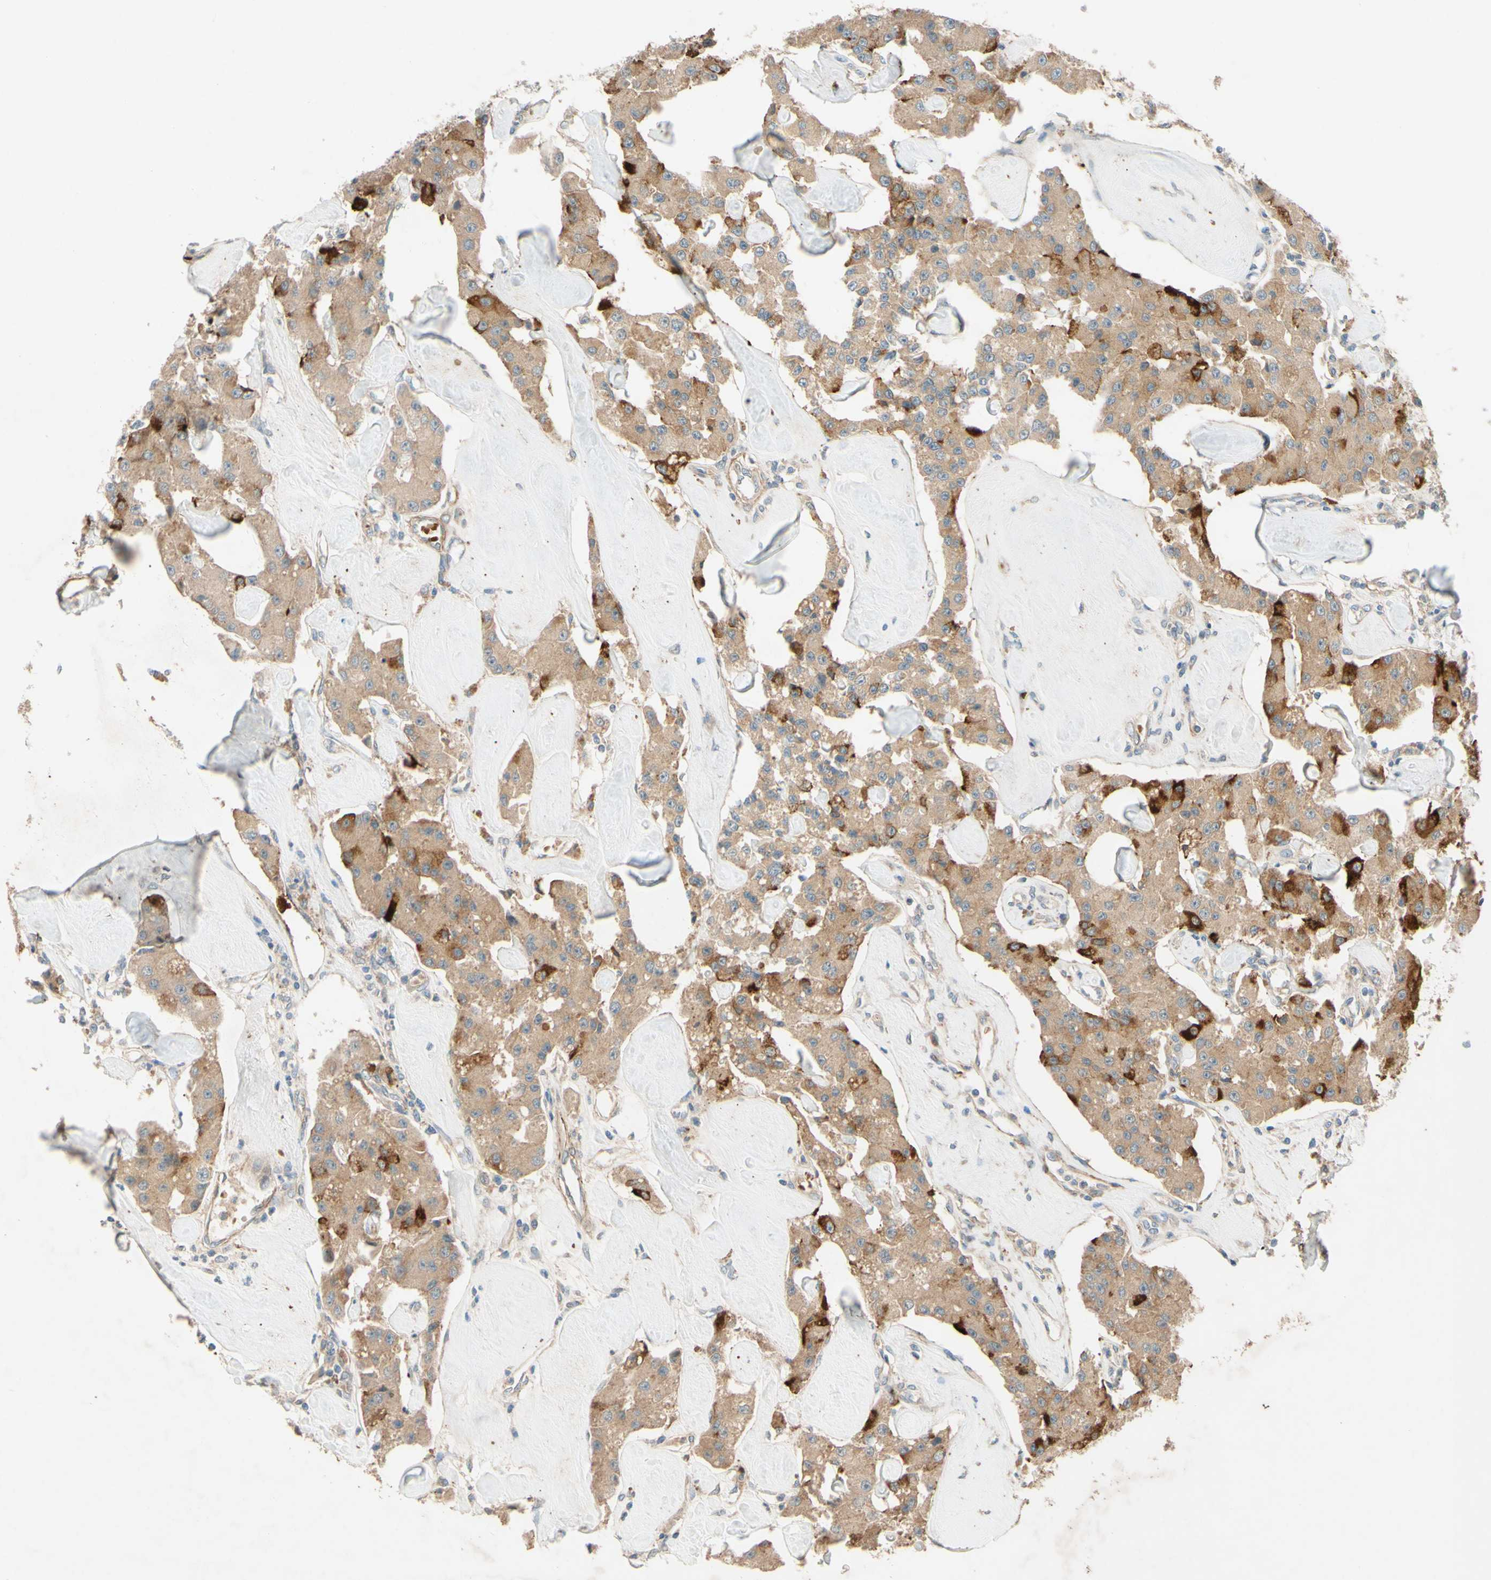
{"staining": {"intensity": "moderate", "quantity": ">75%", "location": "cytoplasmic/membranous"}, "tissue": "carcinoid", "cell_type": "Tumor cells", "image_type": "cancer", "snomed": [{"axis": "morphology", "description": "Carcinoid, malignant, NOS"}, {"axis": "topography", "description": "Pancreas"}], "caption": "Tumor cells display medium levels of moderate cytoplasmic/membranous expression in about >75% of cells in malignant carcinoid.", "gene": "ADAM17", "patient": {"sex": "male", "age": 41}}